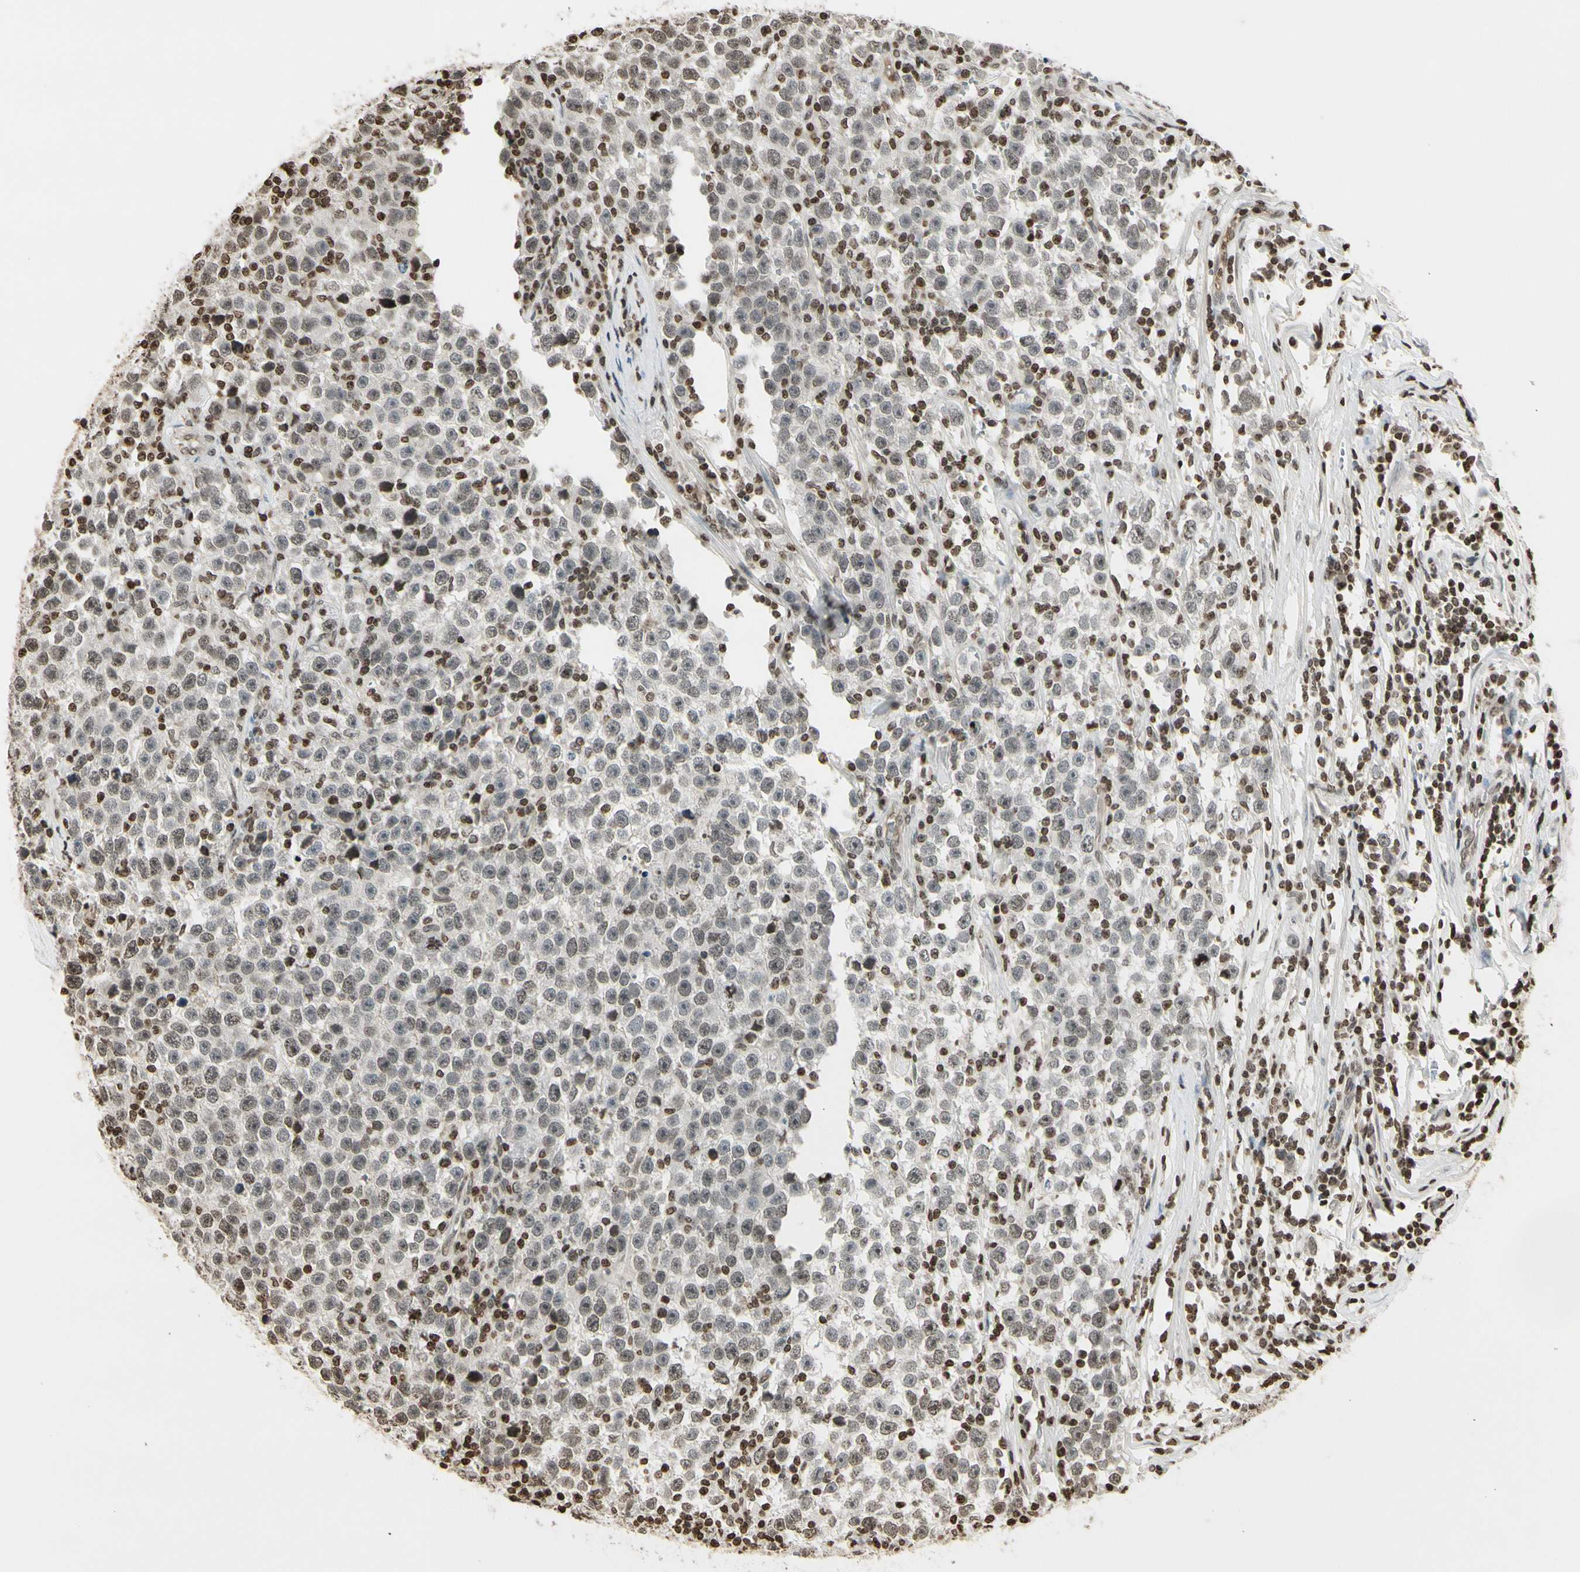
{"staining": {"intensity": "weak", "quantity": "25%-75%", "location": "nuclear"}, "tissue": "testis cancer", "cell_type": "Tumor cells", "image_type": "cancer", "snomed": [{"axis": "morphology", "description": "Seminoma, NOS"}, {"axis": "topography", "description": "Testis"}], "caption": "A low amount of weak nuclear expression is seen in about 25%-75% of tumor cells in testis cancer tissue.", "gene": "RORA", "patient": {"sex": "male", "age": 43}}